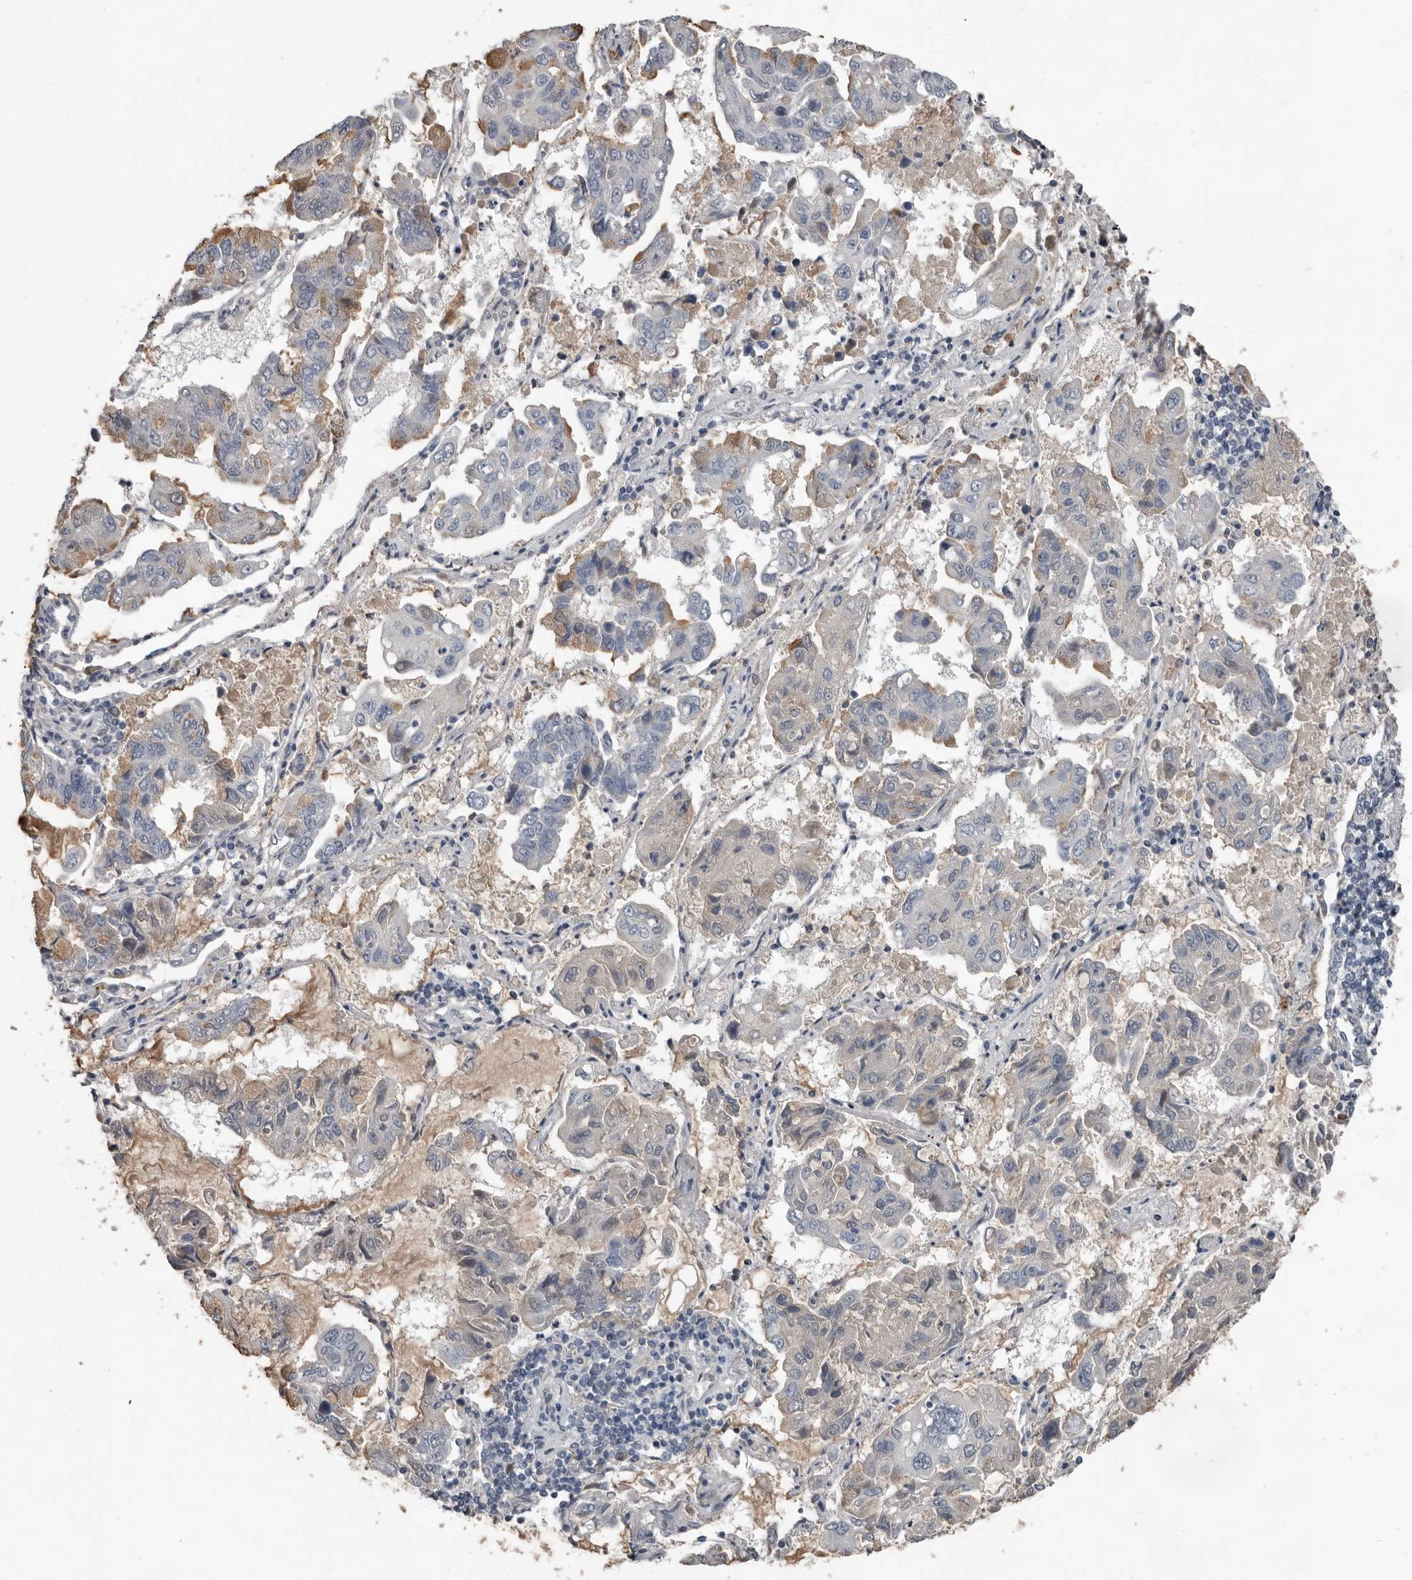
{"staining": {"intensity": "moderate", "quantity": "<25%", "location": "cytoplasmic/membranous"}, "tissue": "lung cancer", "cell_type": "Tumor cells", "image_type": "cancer", "snomed": [{"axis": "morphology", "description": "Adenocarcinoma, NOS"}, {"axis": "topography", "description": "Lung"}], "caption": "Tumor cells exhibit low levels of moderate cytoplasmic/membranous positivity in about <25% of cells in human adenocarcinoma (lung).", "gene": "C1orf216", "patient": {"sex": "male", "age": 64}}